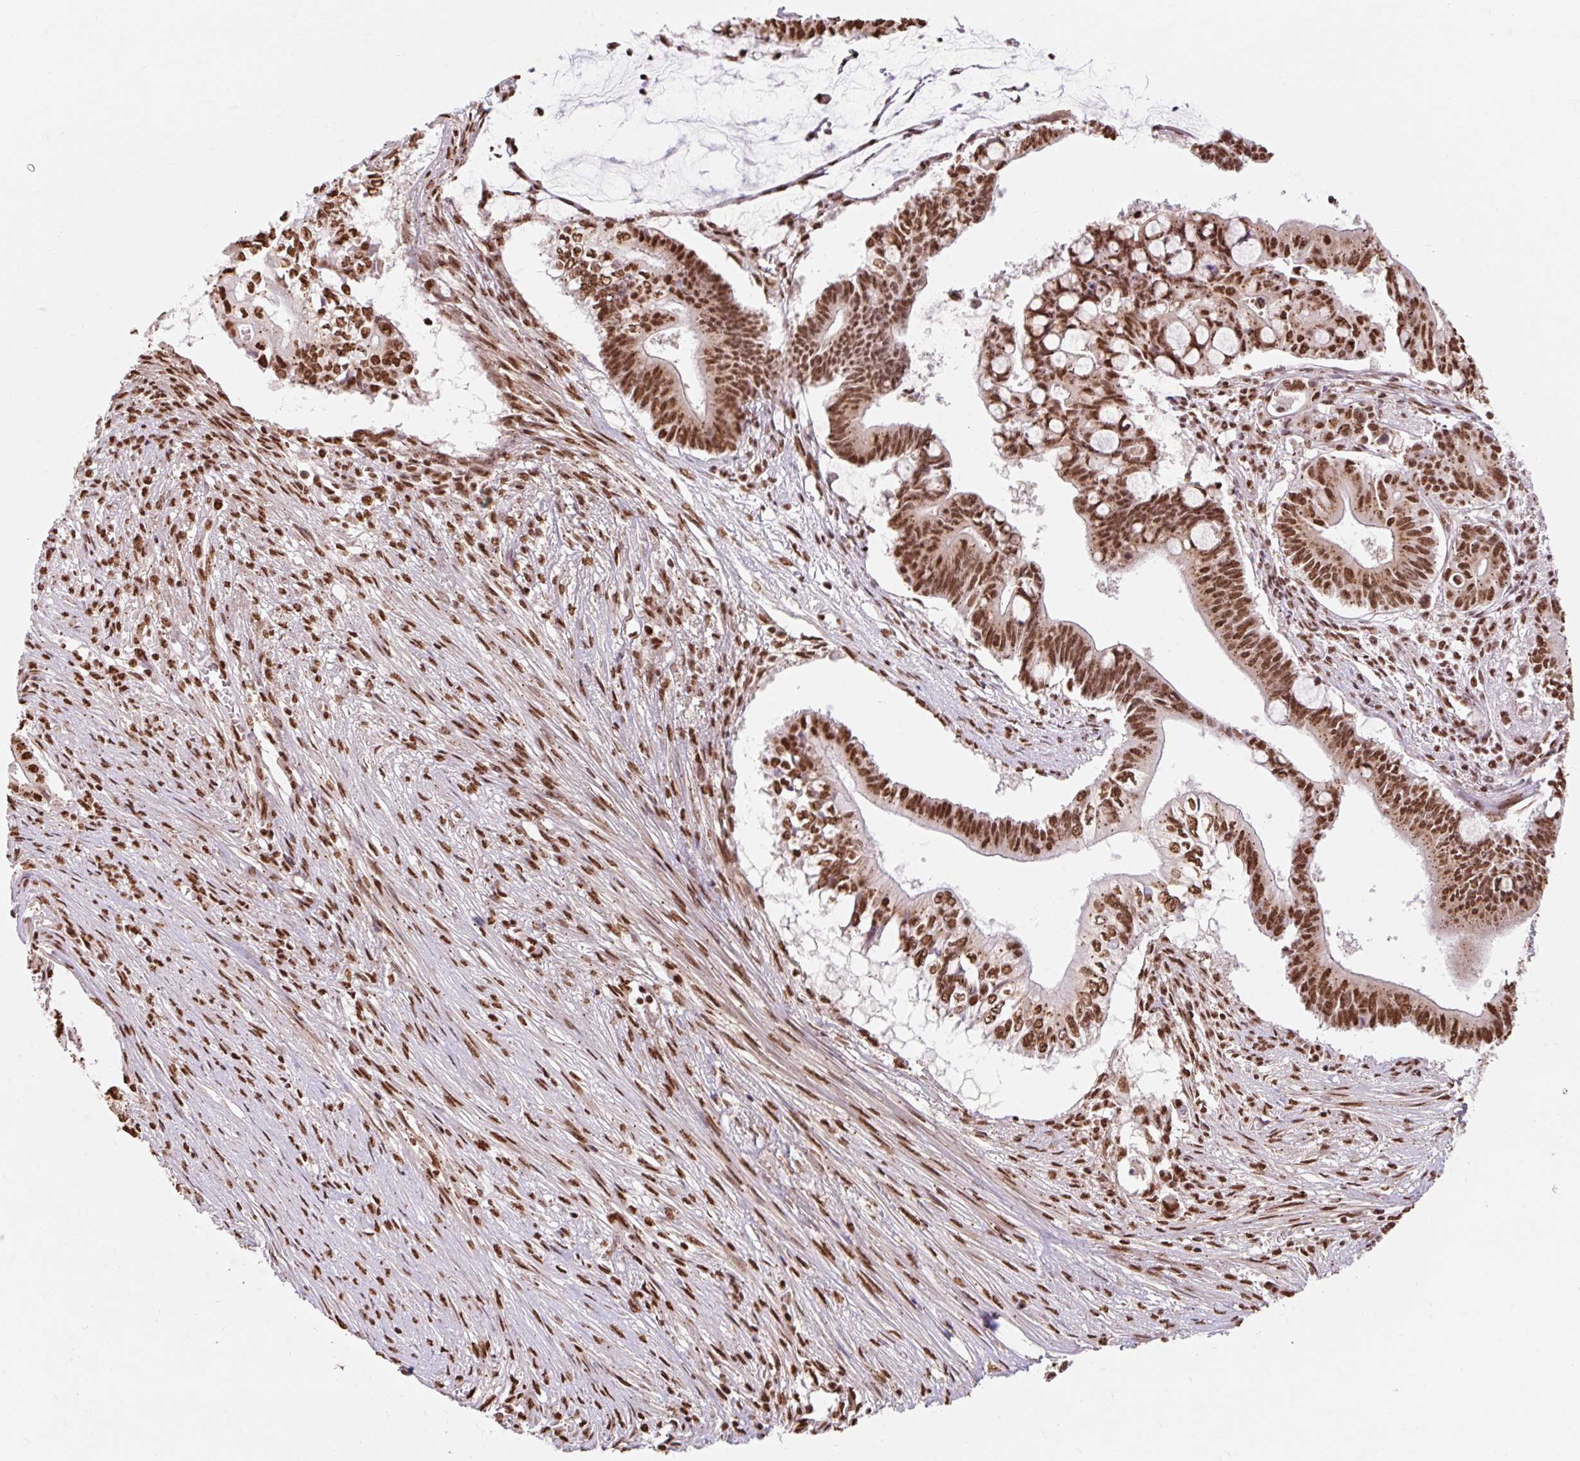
{"staining": {"intensity": "strong", "quantity": ">75%", "location": "nuclear"}, "tissue": "pancreatic cancer", "cell_type": "Tumor cells", "image_type": "cancer", "snomed": [{"axis": "morphology", "description": "Adenocarcinoma, NOS"}, {"axis": "topography", "description": "Pancreas"}], "caption": "Approximately >75% of tumor cells in human adenocarcinoma (pancreatic) display strong nuclear protein staining as visualized by brown immunohistochemical staining.", "gene": "BICRA", "patient": {"sex": "male", "age": 68}}